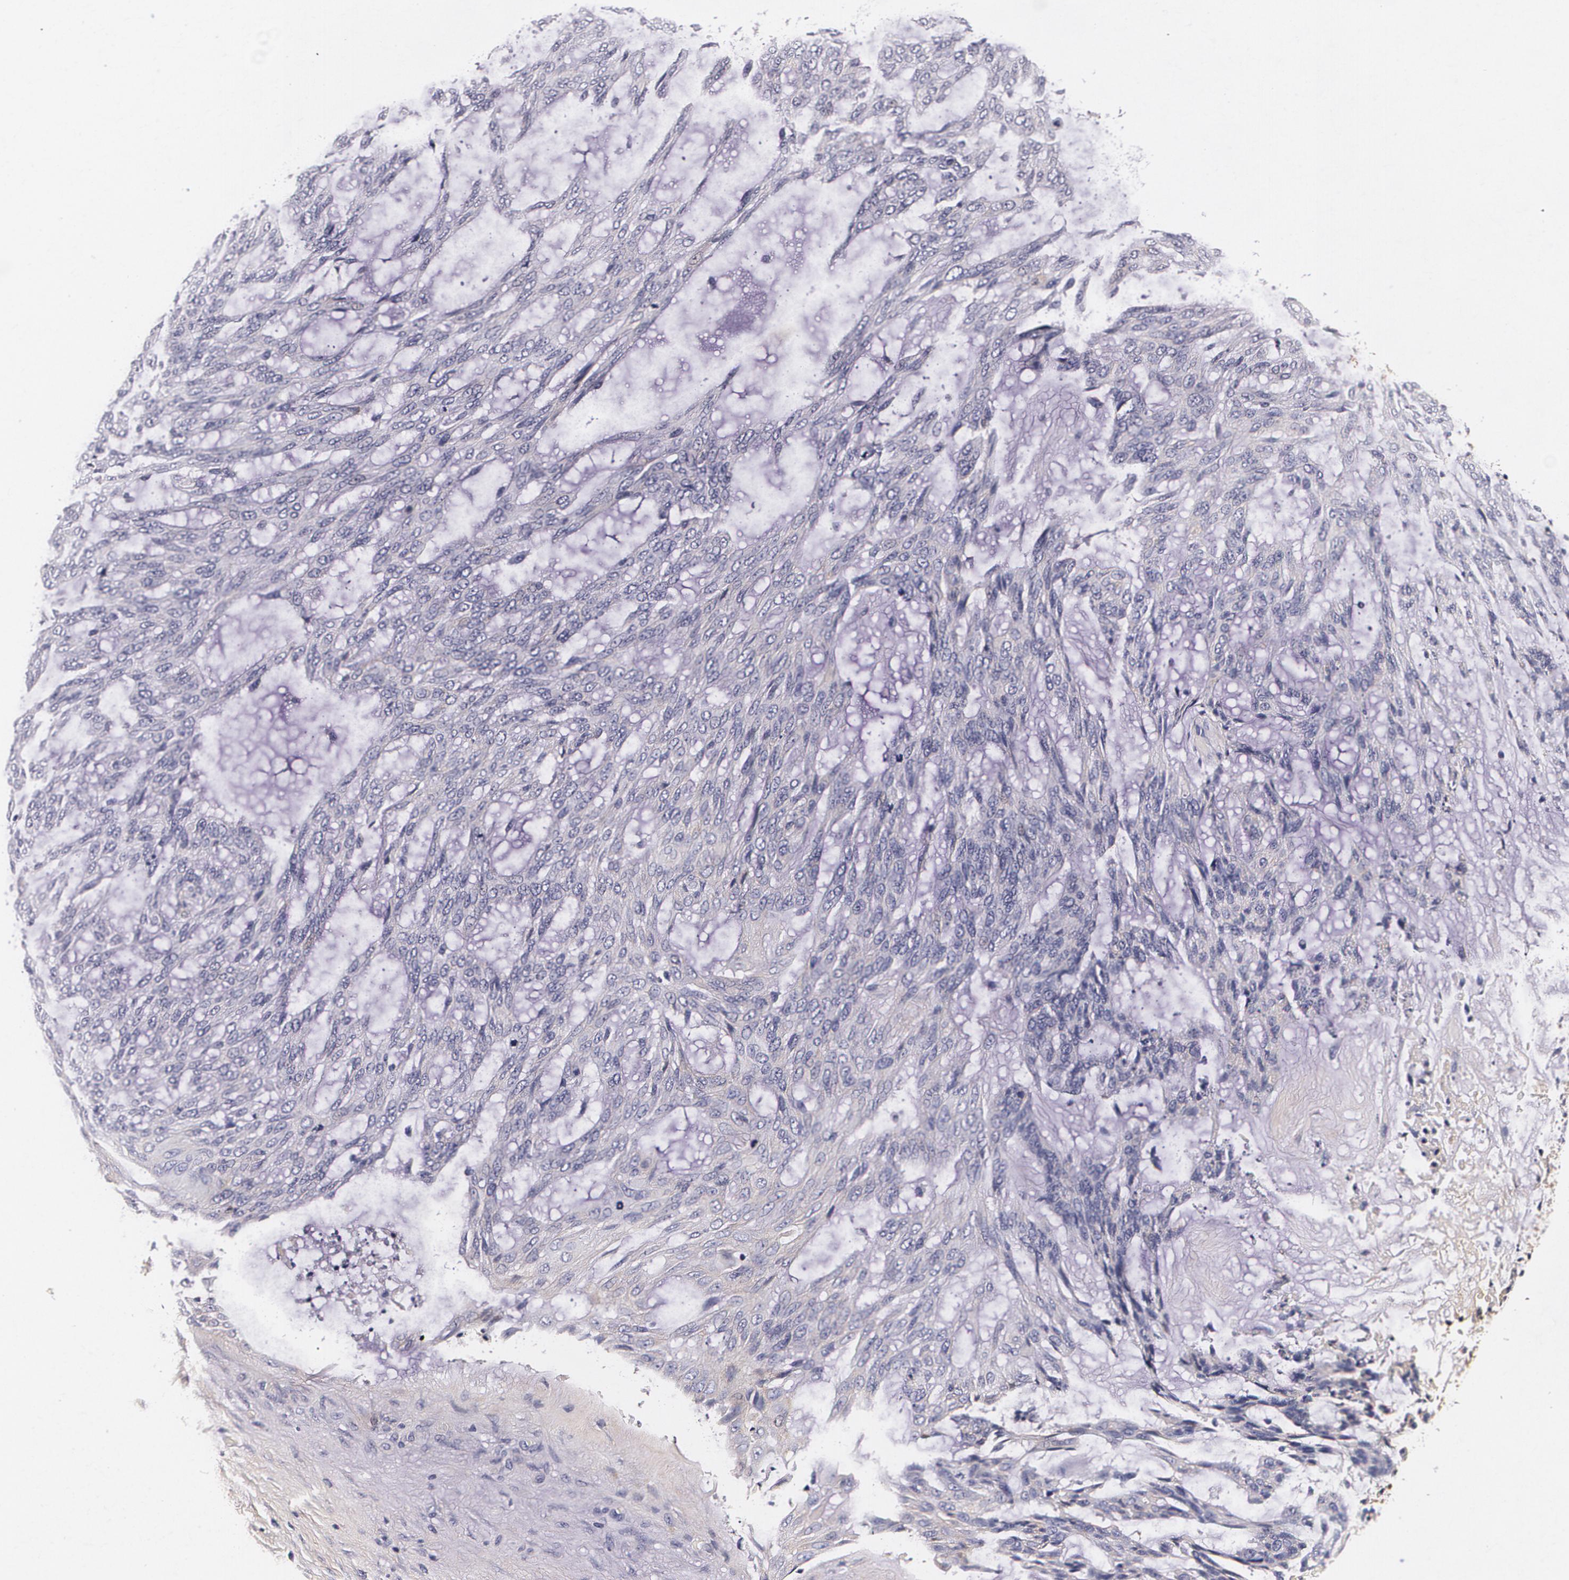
{"staining": {"intensity": "negative", "quantity": "none", "location": "none"}, "tissue": "skin cancer", "cell_type": "Tumor cells", "image_type": "cancer", "snomed": [{"axis": "morphology", "description": "Normal tissue, NOS"}, {"axis": "morphology", "description": "Basal cell carcinoma"}, {"axis": "topography", "description": "Skin"}], "caption": "Photomicrograph shows no protein staining in tumor cells of skin basal cell carcinoma tissue.", "gene": "TTR", "patient": {"sex": "female", "age": 71}}